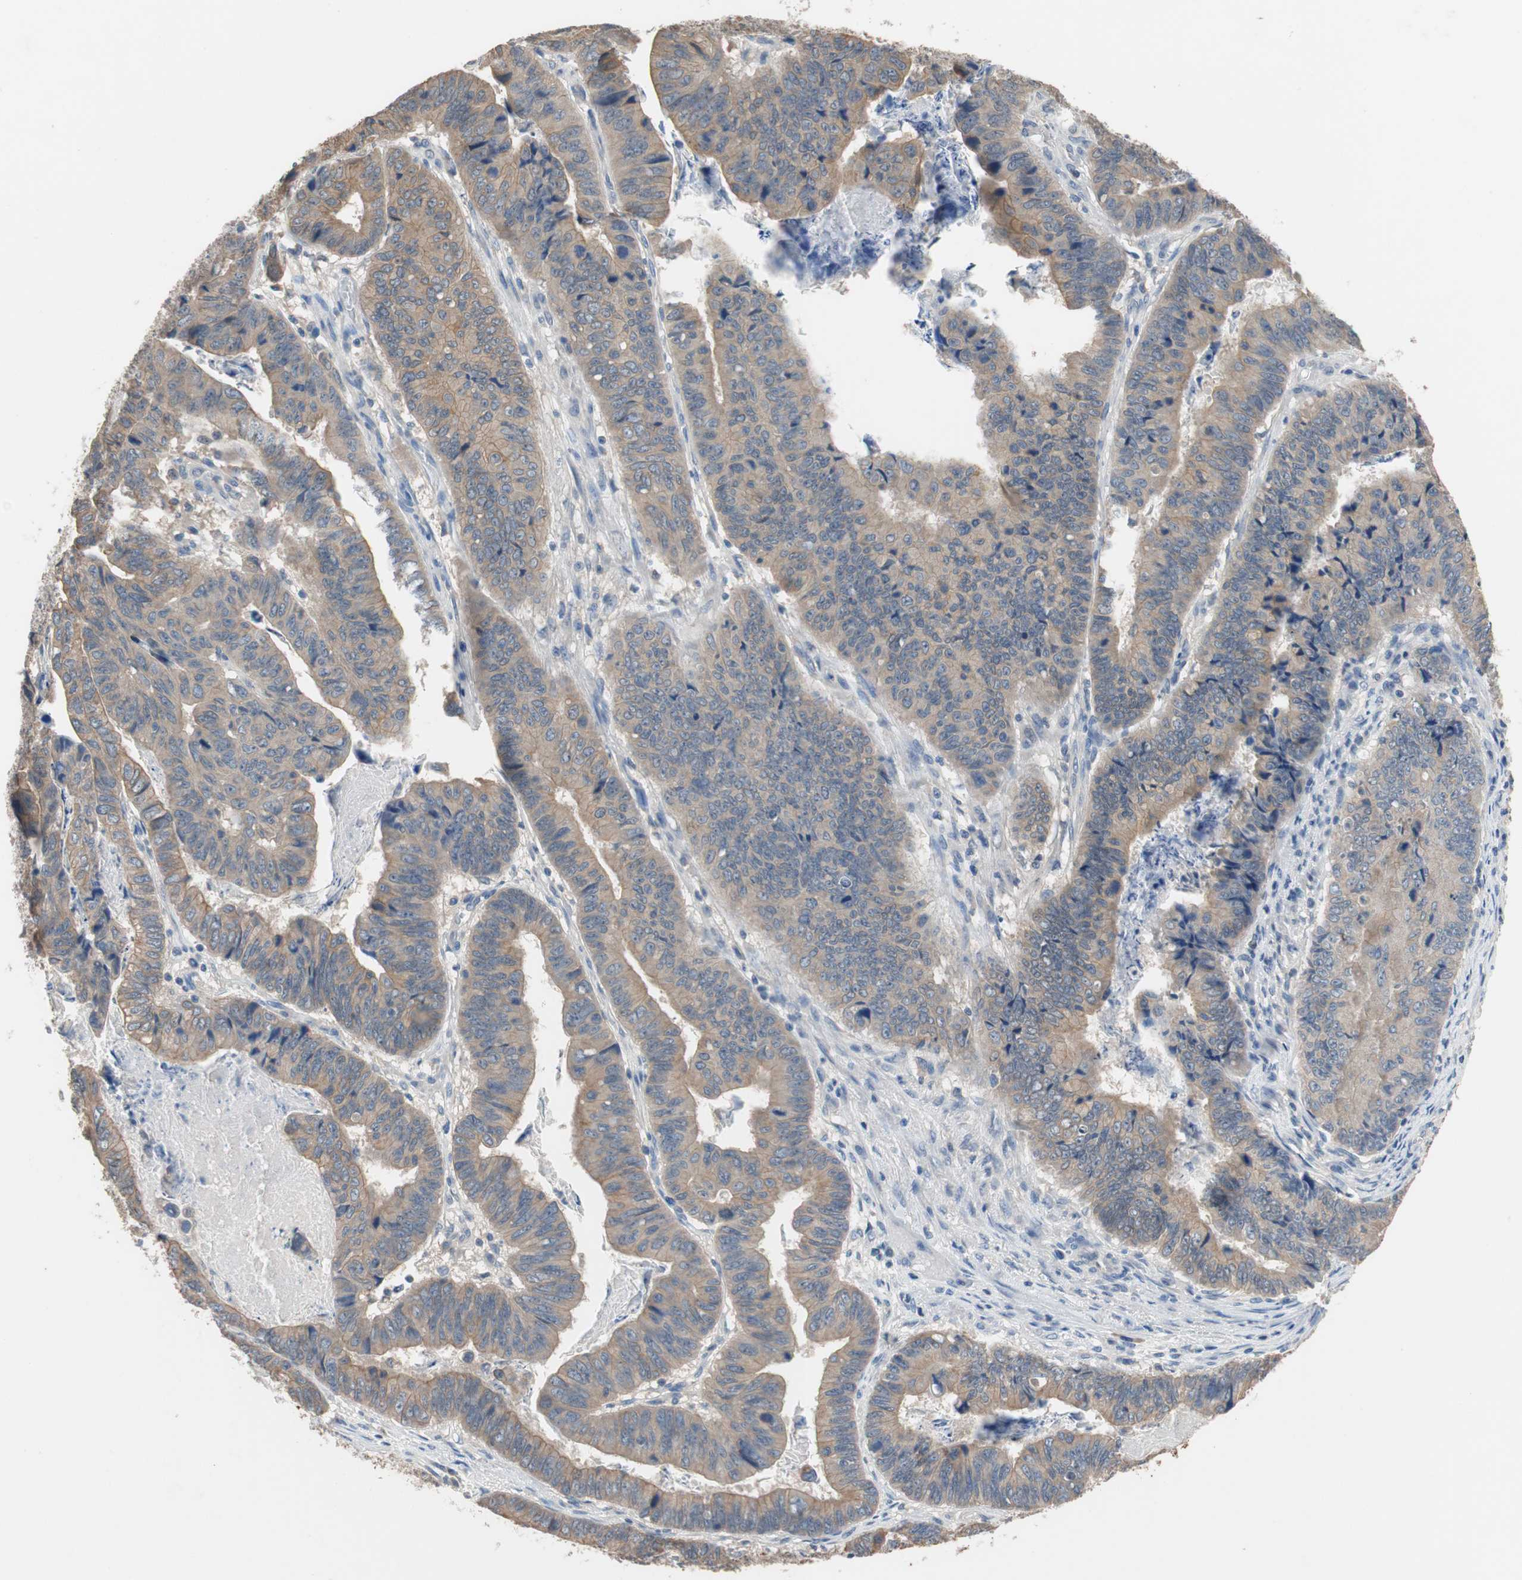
{"staining": {"intensity": "moderate", "quantity": ">75%", "location": "cytoplasmic/membranous"}, "tissue": "stomach cancer", "cell_type": "Tumor cells", "image_type": "cancer", "snomed": [{"axis": "morphology", "description": "Adenocarcinoma, NOS"}, {"axis": "topography", "description": "Stomach, lower"}], "caption": "The micrograph shows immunohistochemical staining of adenocarcinoma (stomach). There is moderate cytoplasmic/membranous staining is identified in approximately >75% of tumor cells. (IHC, brightfield microscopy, high magnification).", "gene": "ADAP1", "patient": {"sex": "male", "age": 77}}